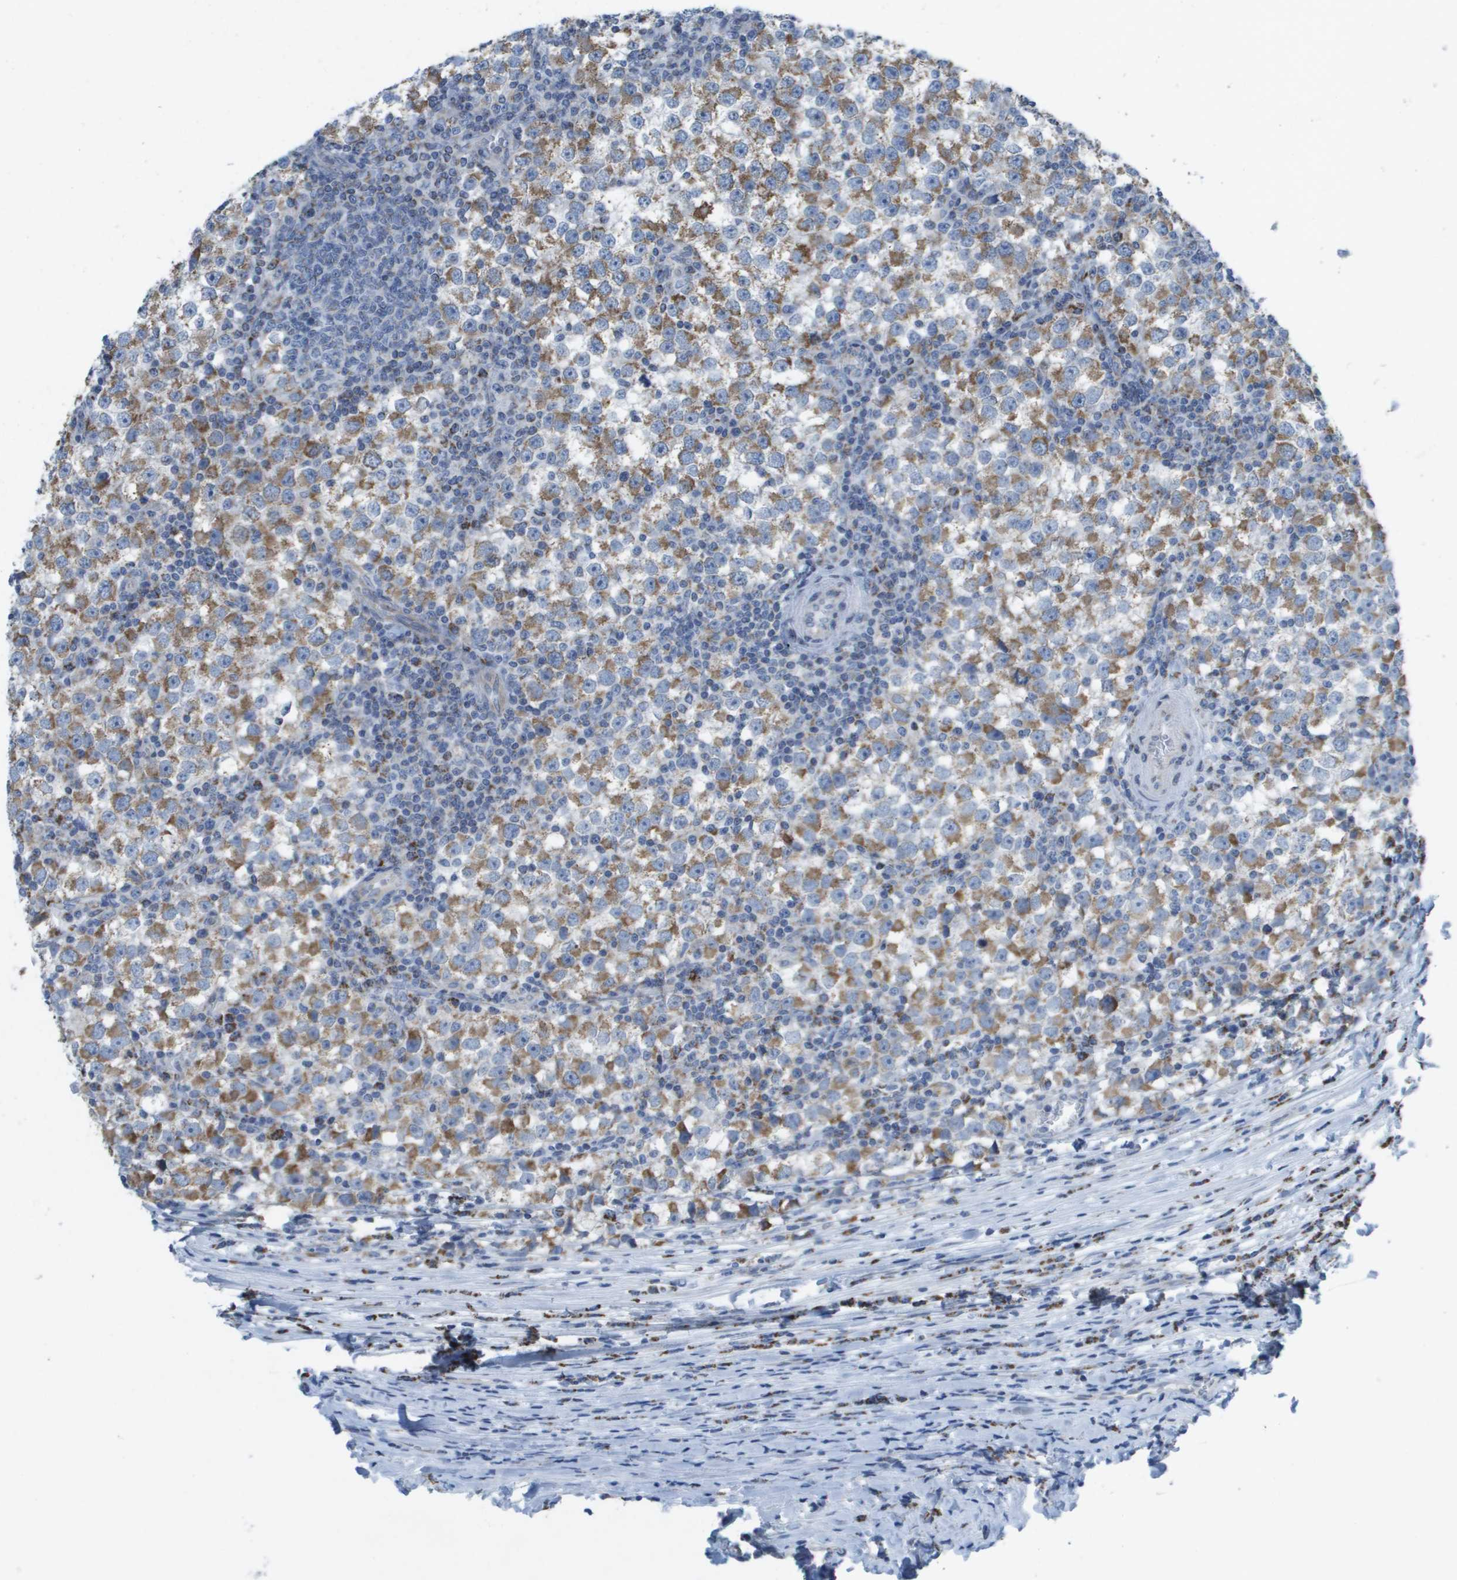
{"staining": {"intensity": "moderate", "quantity": "25%-75%", "location": "cytoplasmic/membranous"}, "tissue": "testis cancer", "cell_type": "Tumor cells", "image_type": "cancer", "snomed": [{"axis": "morphology", "description": "Seminoma, NOS"}, {"axis": "topography", "description": "Testis"}], "caption": "An image of human testis seminoma stained for a protein exhibits moderate cytoplasmic/membranous brown staining in tumor cells.", "gene": "TMEM223", "patient": {"sex": "male", "age": 65}}